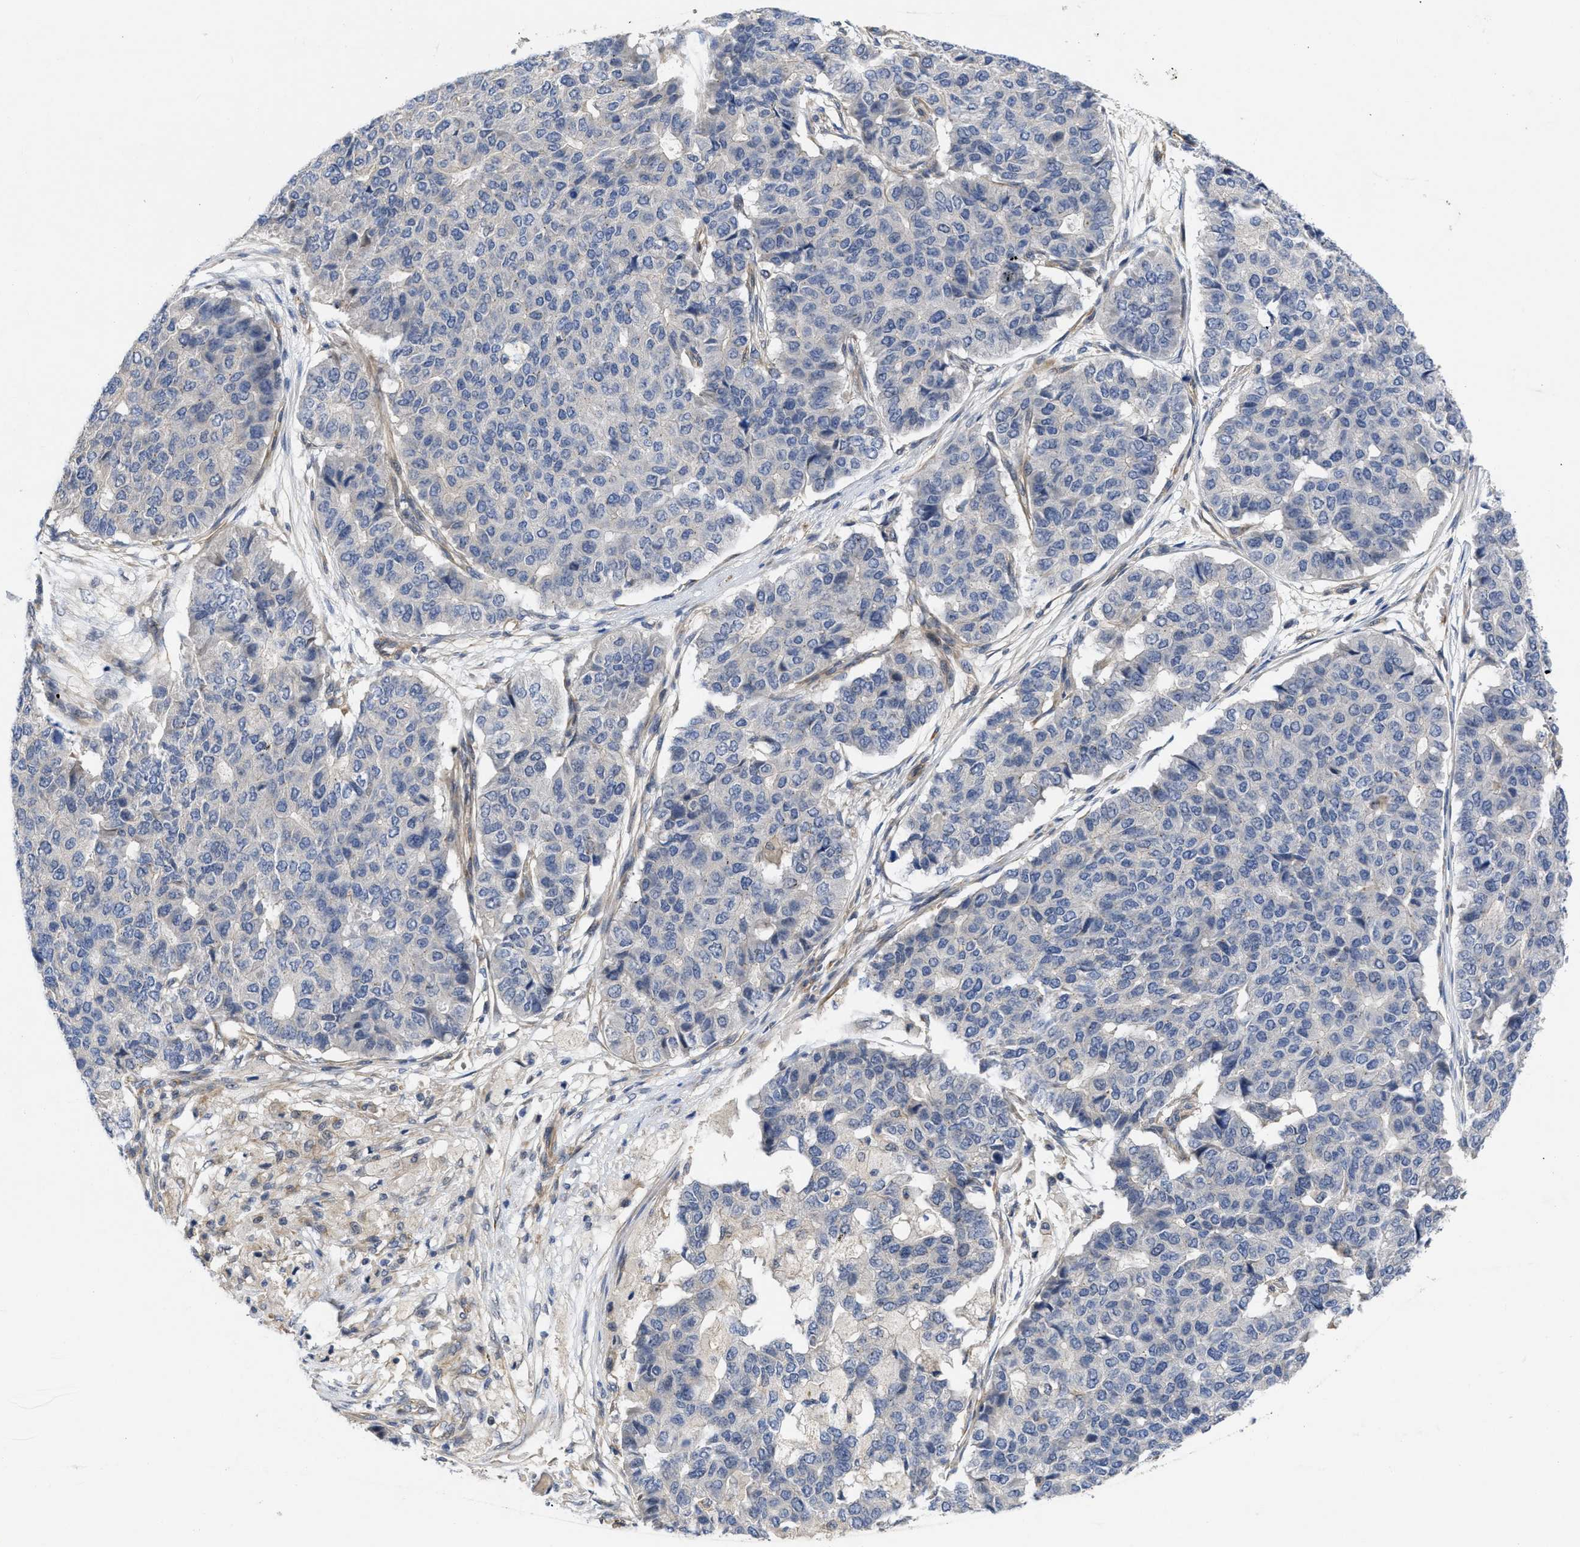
{"staining": {"intensity": "negative", "quantity": "none", "location": "none"}, "tissue": "pancreatic cancer", "cell_type": "Tumor cells", "image_type": "cancer", "snomed": [{"axis": "morphology", "description": "Adenocarcinoma, NOS"}, {"axis": "topography", "description": "Pancreas"}], "caption": "An image of pancreatic cancer stained for a protein displays no brown staining in tumor cells.", "gene": "ARHGEF26", "patient": {"sex": "male", "age": 50}}